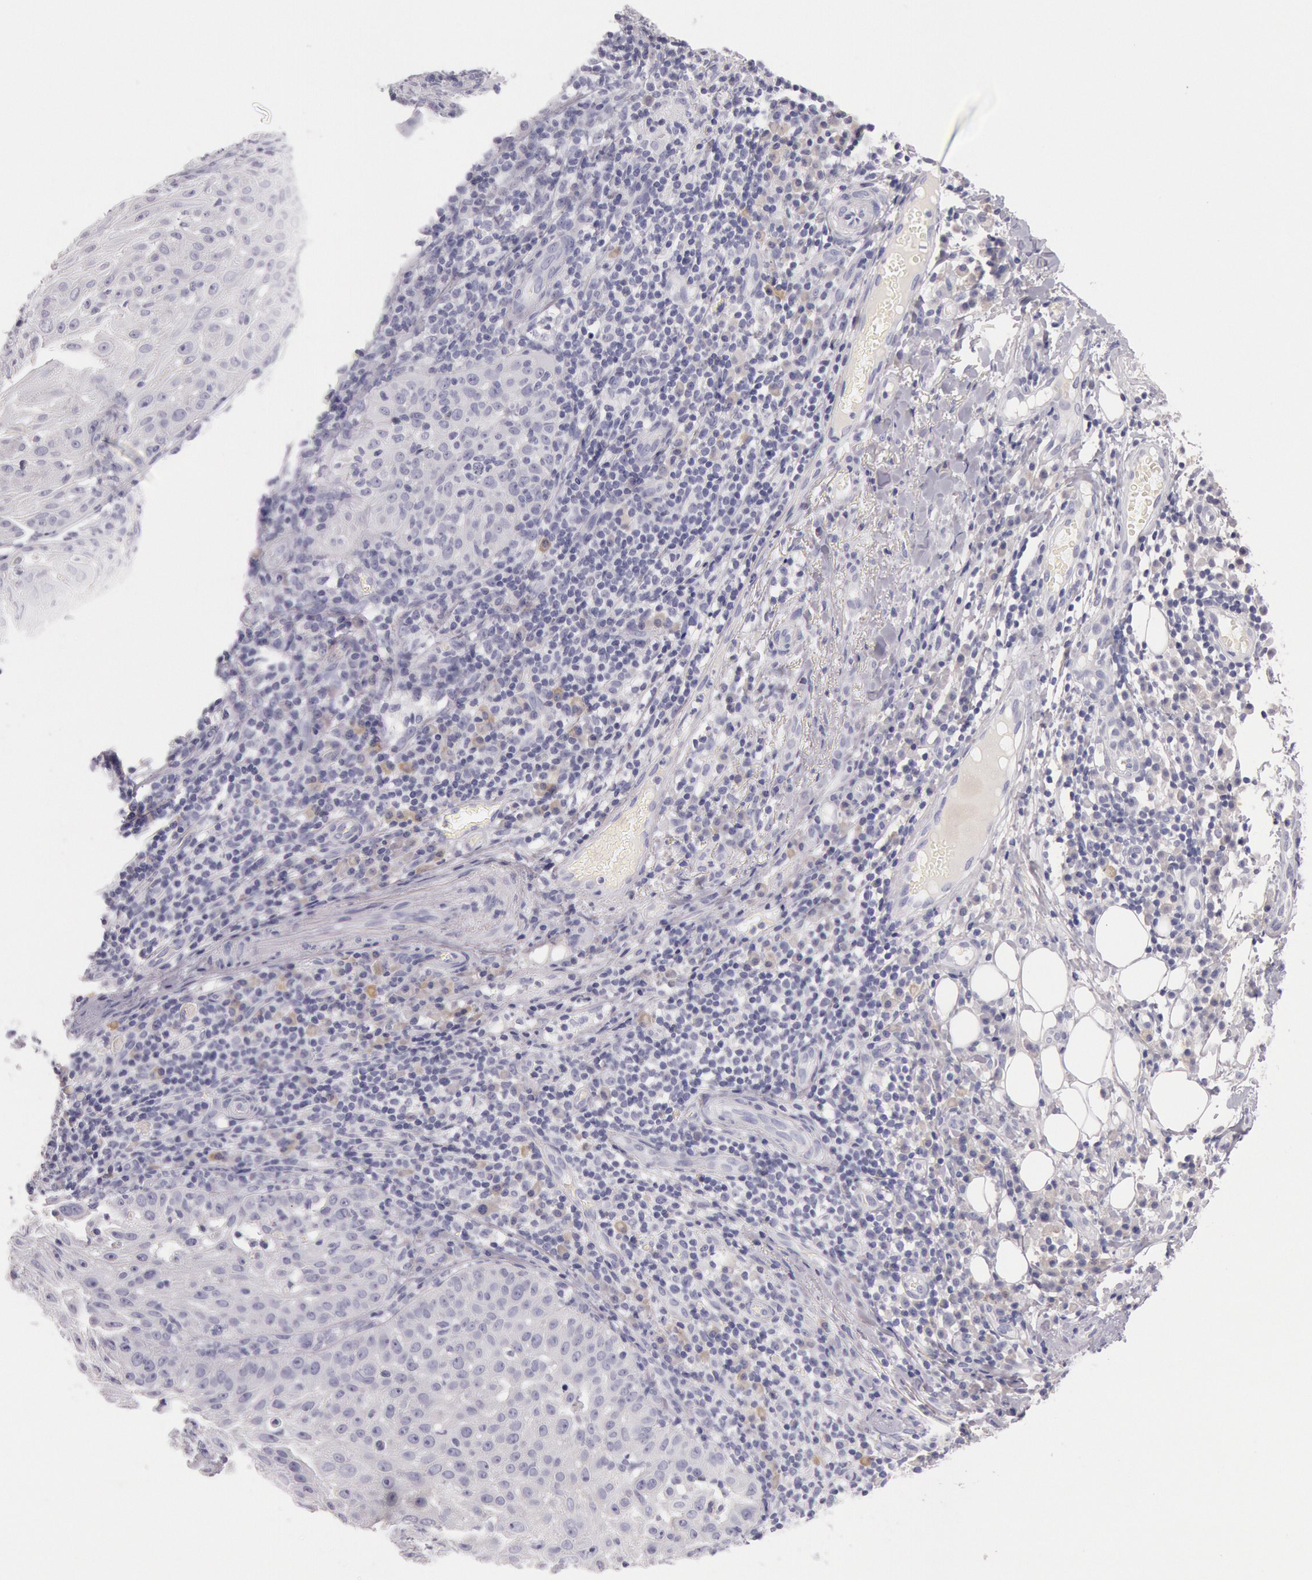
{"staining": {"intensity": "negative", "quantity": "none", "location": "none"}, "tissue": "skin cancer", "cell_type": "Tumor cells", "image_type": "cancer", "snomed": [{"axis": "morphology", "description": "Squamous cell carcinoma, NOS"}, {"axis": "topography", "description": "Skin"}], "caption": "Immunohistochemistry (IHC) of human skin cancer exhibits no staining in tumor cells.", "gene": "EGFR", "patient": {"sex": "female", "age": 89}}